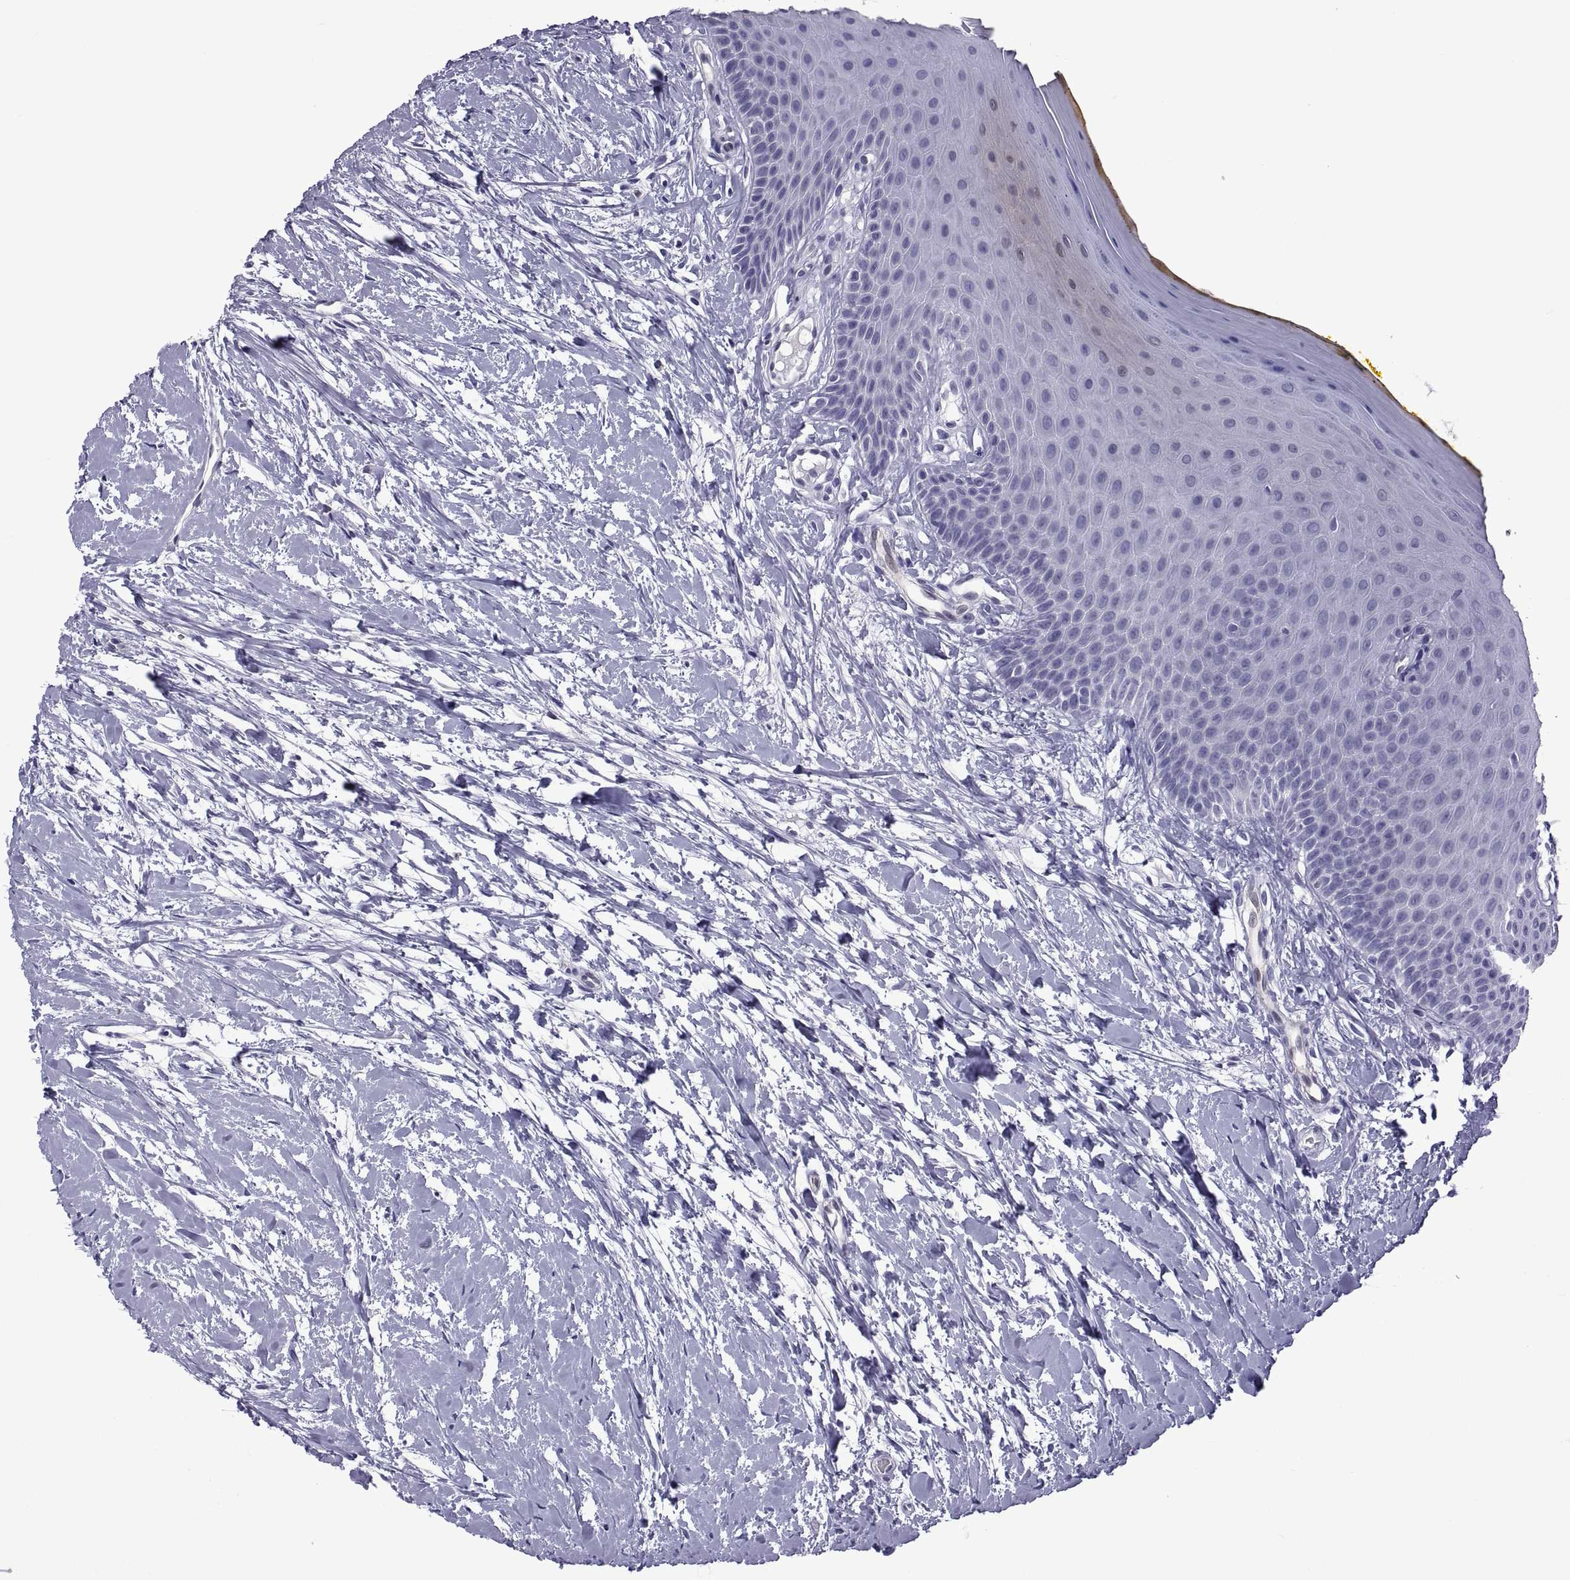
{"staining": {"intensity": "negative", "quantity": "none", "location": "none"}, "tissue": "oral mucosa", "cell_type": "Squamous epithelial cells", "image_type": "normal", "snomed": [{"axis": "morphology", "description": "Normal tissue, NOS"}, {"axis": "topography", "description": "Oral tissue"}], "caption": "Immunohistochemistry of normal human oral mucosa displays no staining in squamous epithelial cells.", "gene": "LCN9", "patient": {"sex": "female", "age": 43}}